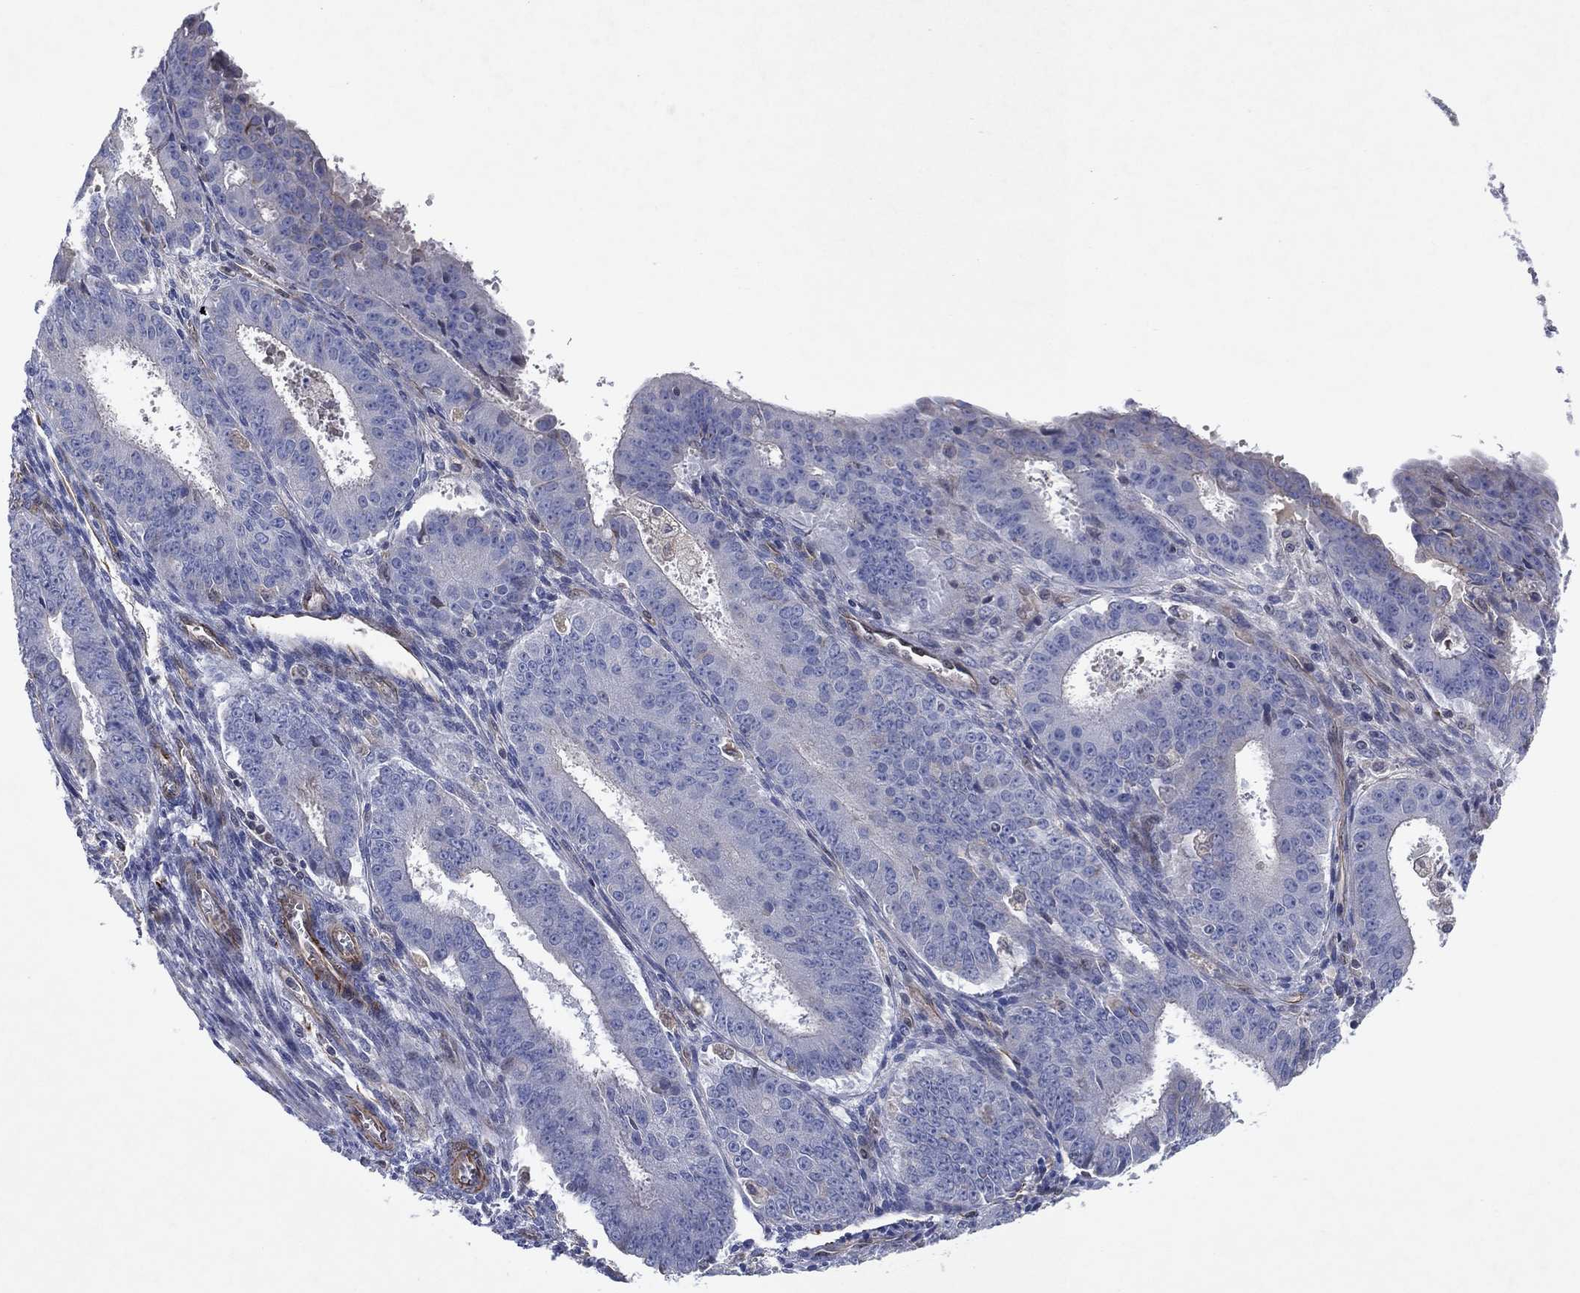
{"staining": {"intensity": "negative", "quantity": "none", "location": "none"}, "tissue": "ovarian cancer", "cell_type": "Tumor cells", "image_type": "cancer", "snomed": [{"axis": "morphology", "description": "Carcinoma, endometroid"}, {"axis": "topography", "description": "Ovary"}], "caption": "Ovarian endometroid carcinoma was stained to show a protein in brown. There is no significant positivity in tumor cells.", "gene": "FLI1", "patient": {"sex": "female", "age": 42}}